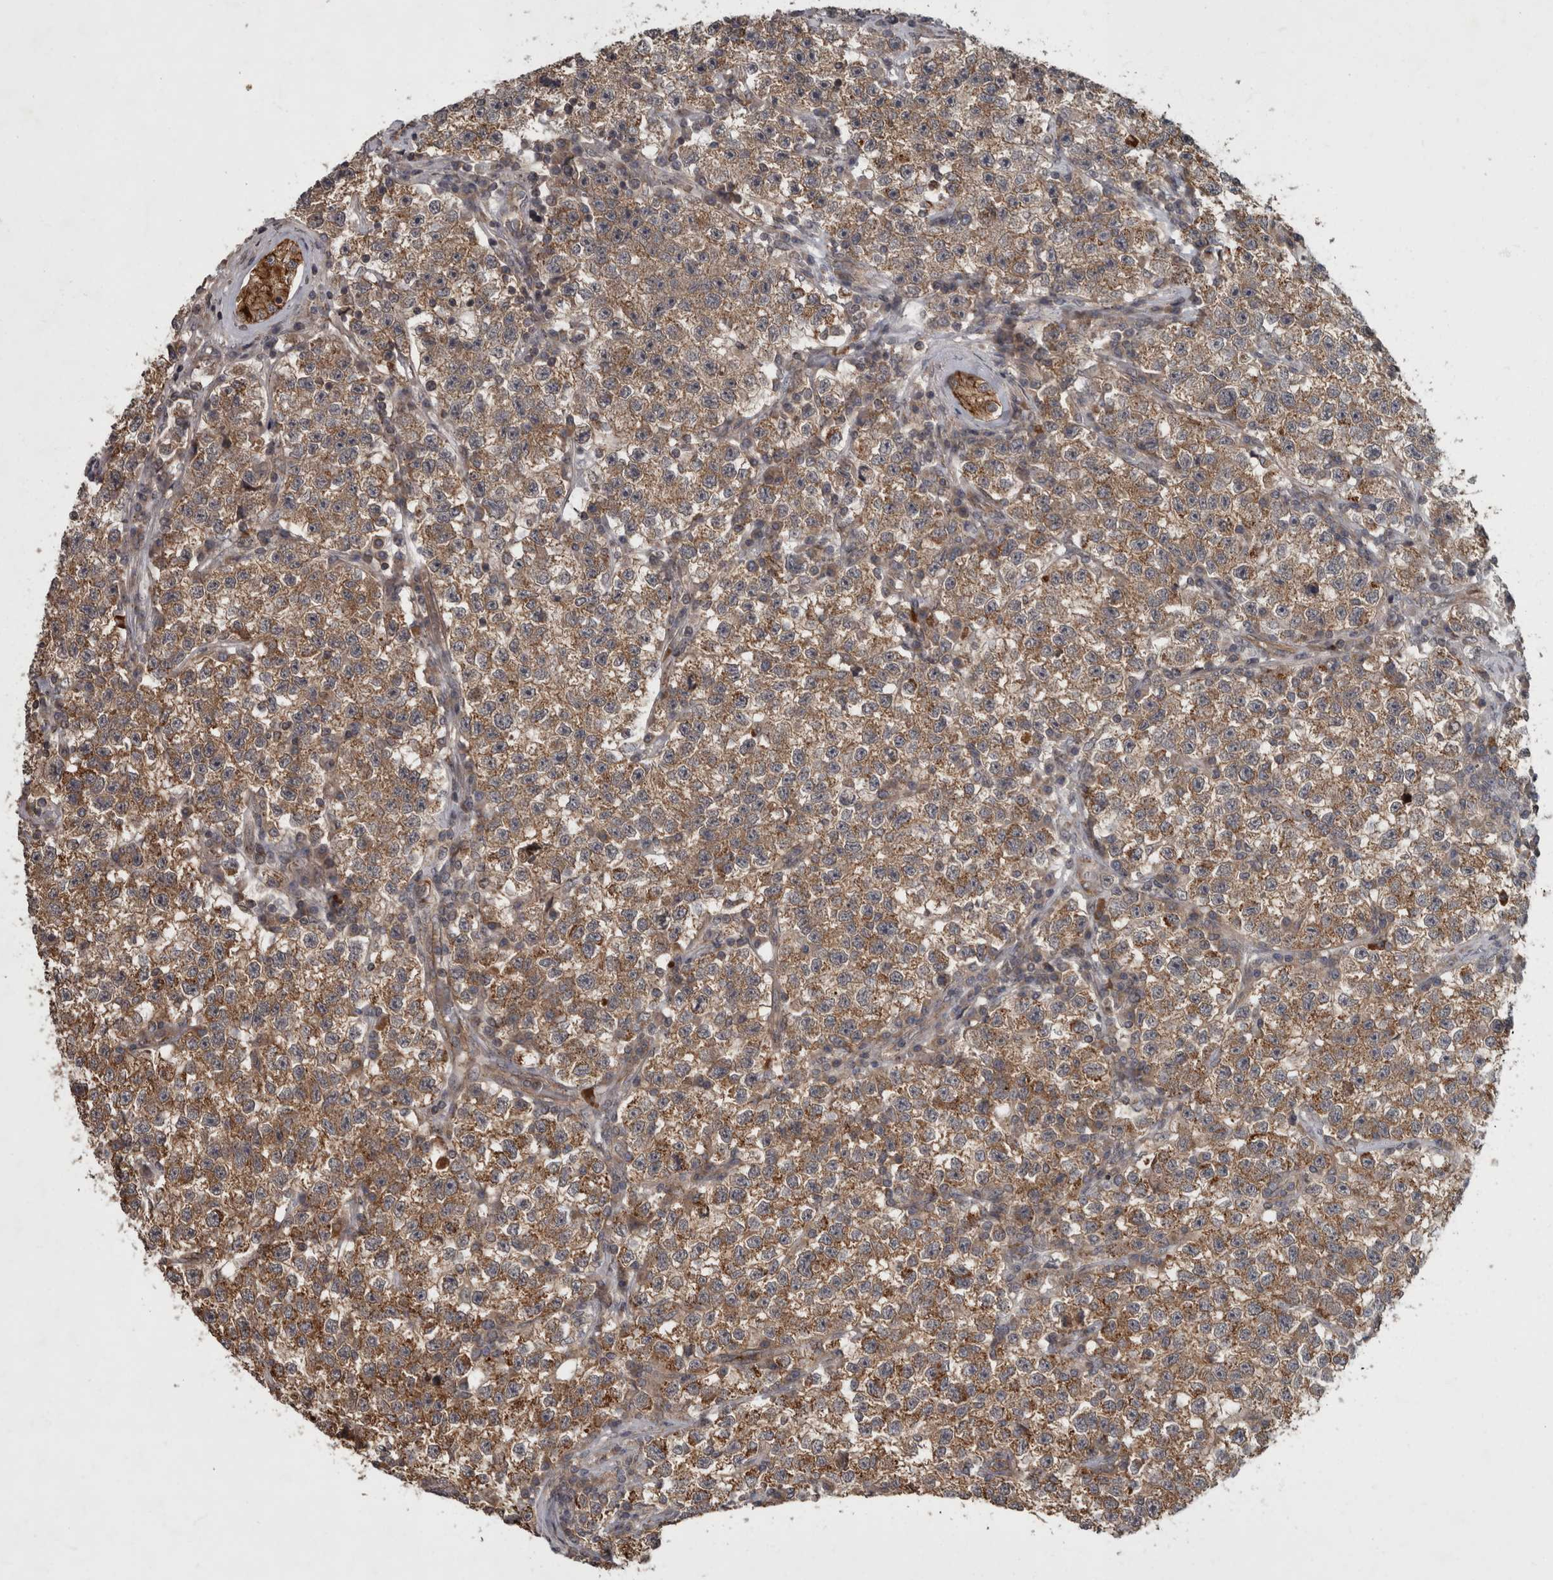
{"staining": {"intensity": "moderate", "quantity": ">75%", "location": "cytoplasmic/membranous"}, "tissue": "testis cancer", "cell_type": "Tumor cells", "image_type": "cancer", "snomed": [{"axis": "morphology", "description": "Seminoma, NOS"}, {"axis": "topography", "description": "Testis"}], "caption": "A photomicrograph of human testis cancer stained for a protein demonstrates moderate cytoplasmic/membranous brown staining in tumor cells.", "gene": "VEGFD", "patient": {"sex": "male", "age": 22}}